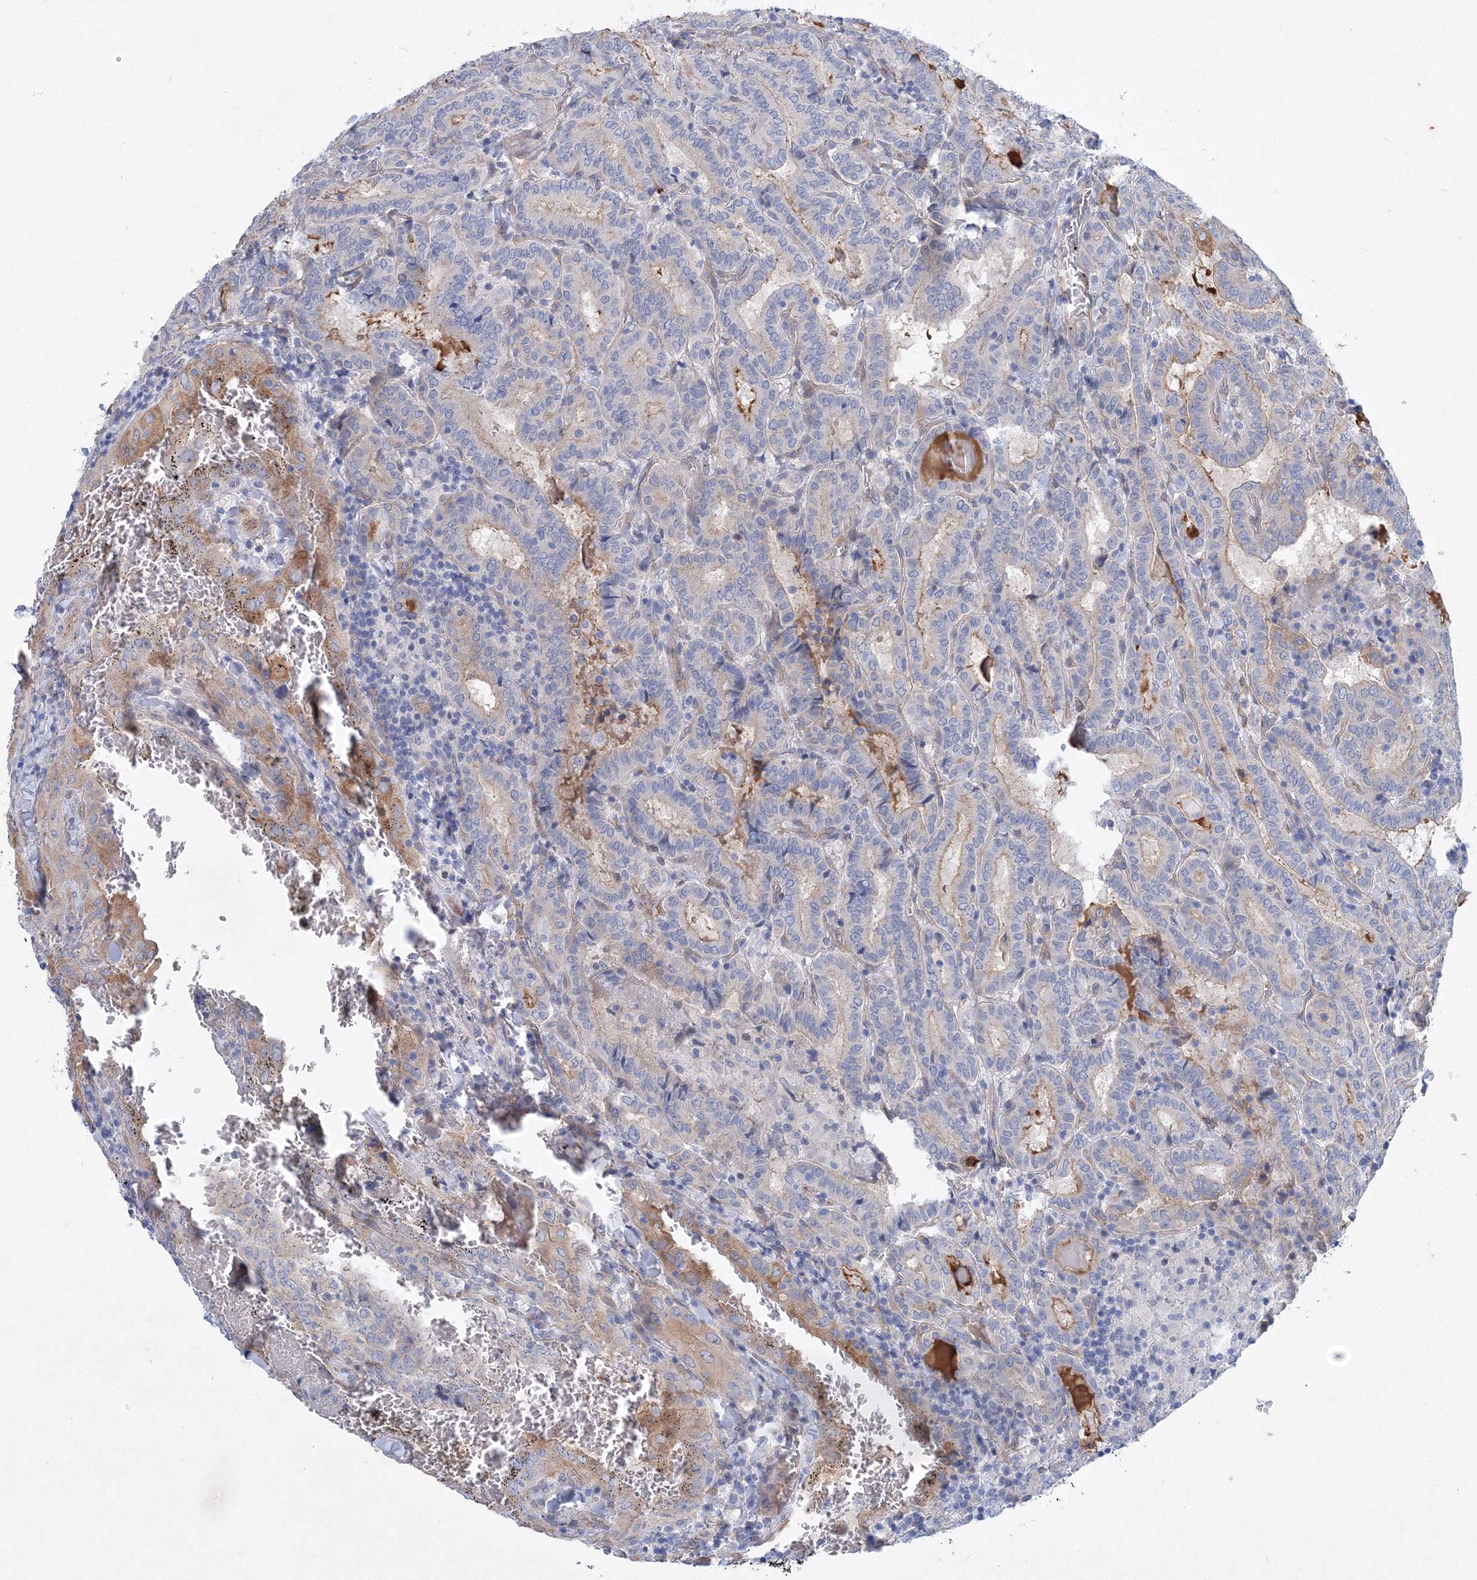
{"staining": {"intensity": "moderate", "quantity": "<25%", "location": "cytoplasmic/membranous"}, "tissue": "thyroid cancer", "cell_type": "Tumor cells", "image_type": "cancer", "snomed": [{"axis": "morphology", "description": "Papillary adenocarcinoma, NOS"}, {"axis": "topography", "description": "Thyroid gland"}], "caption": "This image displays immunohistochemistry staining of thyroid papillary adenocarcinoma, with low moderate cytoplasmic/membranous staining in about <25% of tumor cells.", "gene": "TANC1", "patient": {"sex": "female", "age": 72}}